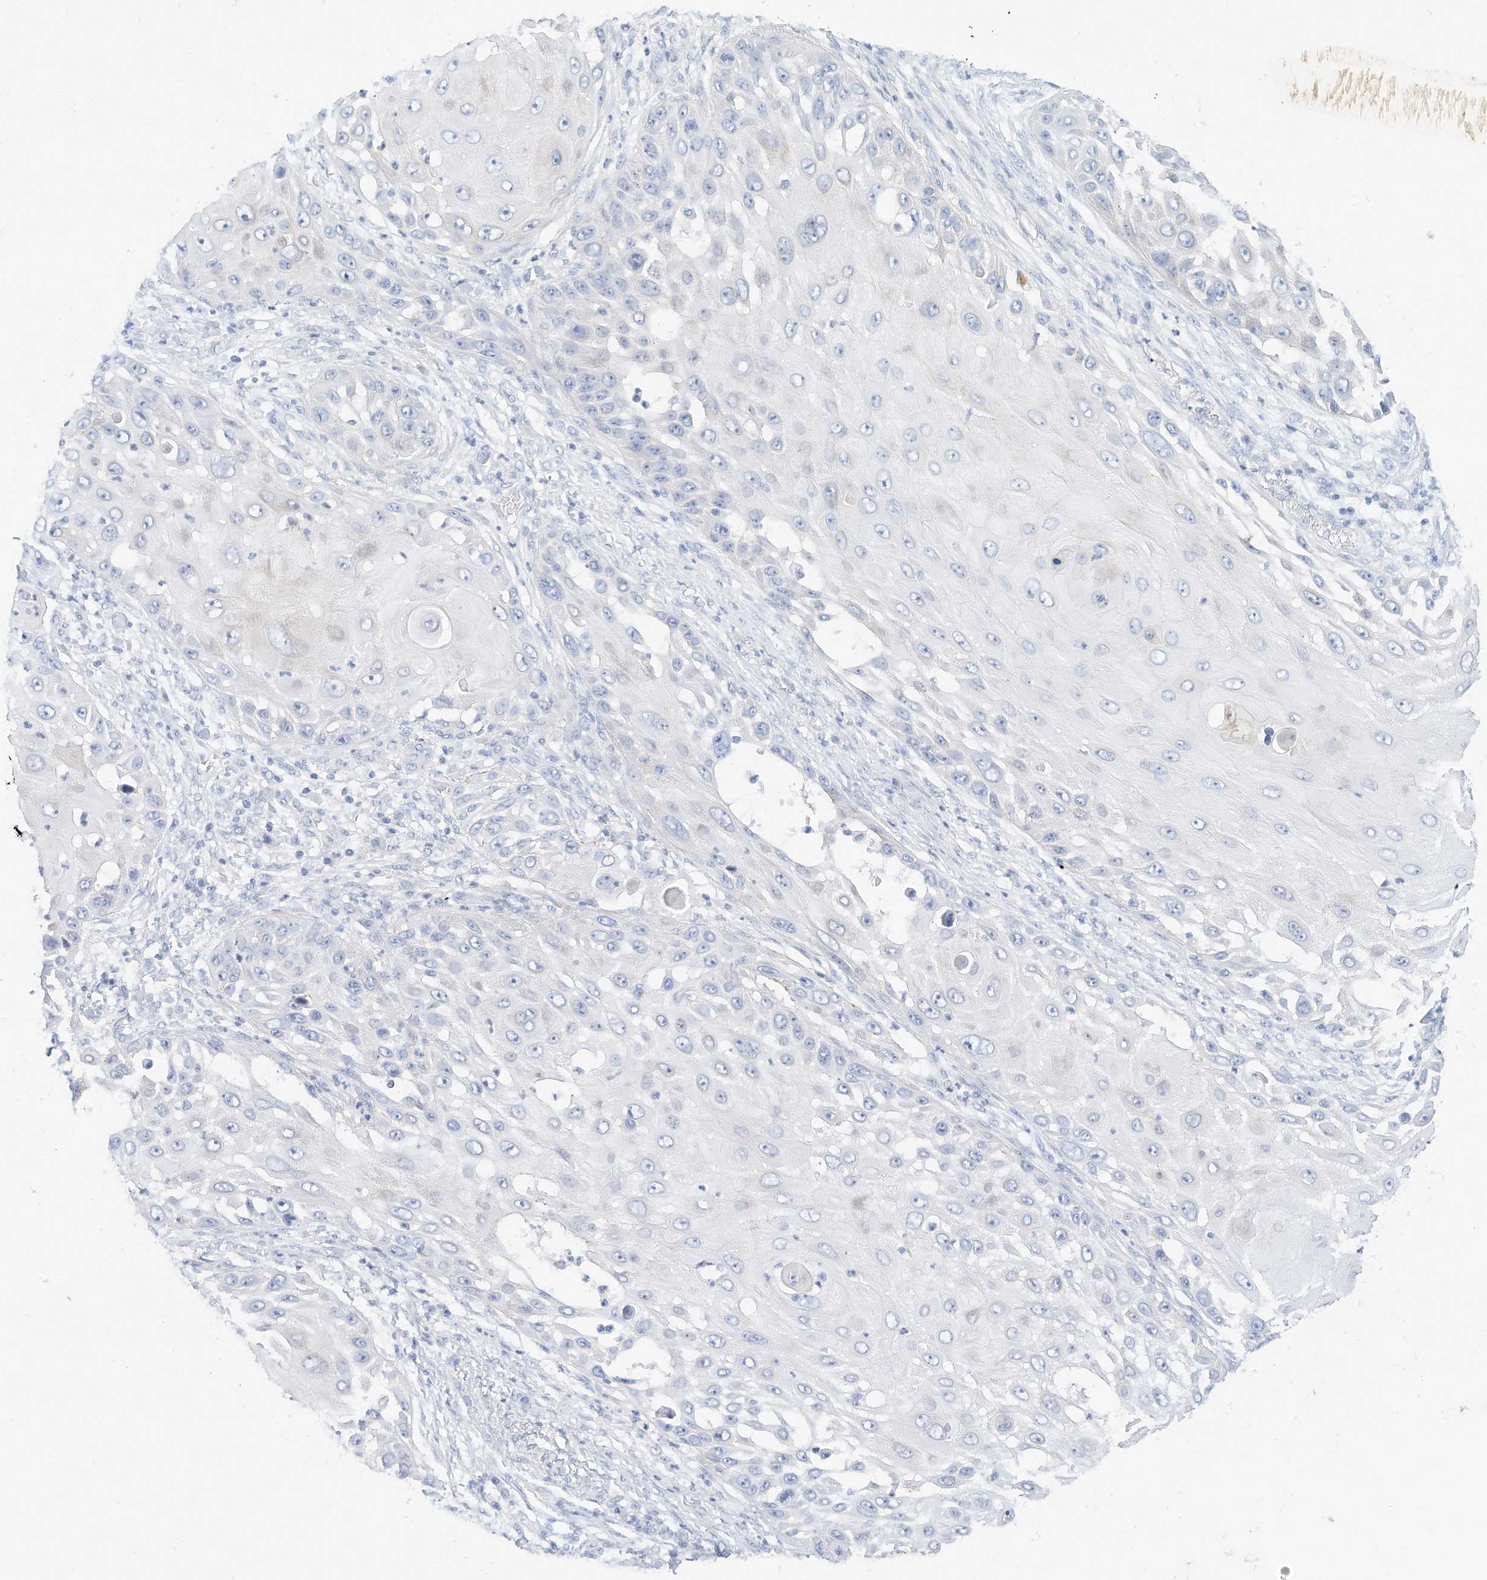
{"staining": {"intensity": "negative", "quantity": "none", "location": "none"}, "tissue": "skin cancer", "cell_type": "Tumor cells", "image_type": "cancer", "snomed": [{"axis": "morphology", "description": "Squamous cell carcinoma, NOS"}, {"axis": "topography", "description": "Skin"}], "caption": "Photomicrograph shows no protein positivity in tumor cells of skin cancer (squamous cell carcinoma) tissue.", "gene": "SPOCD1", "patient": {"sex": "female", "age": 44}}